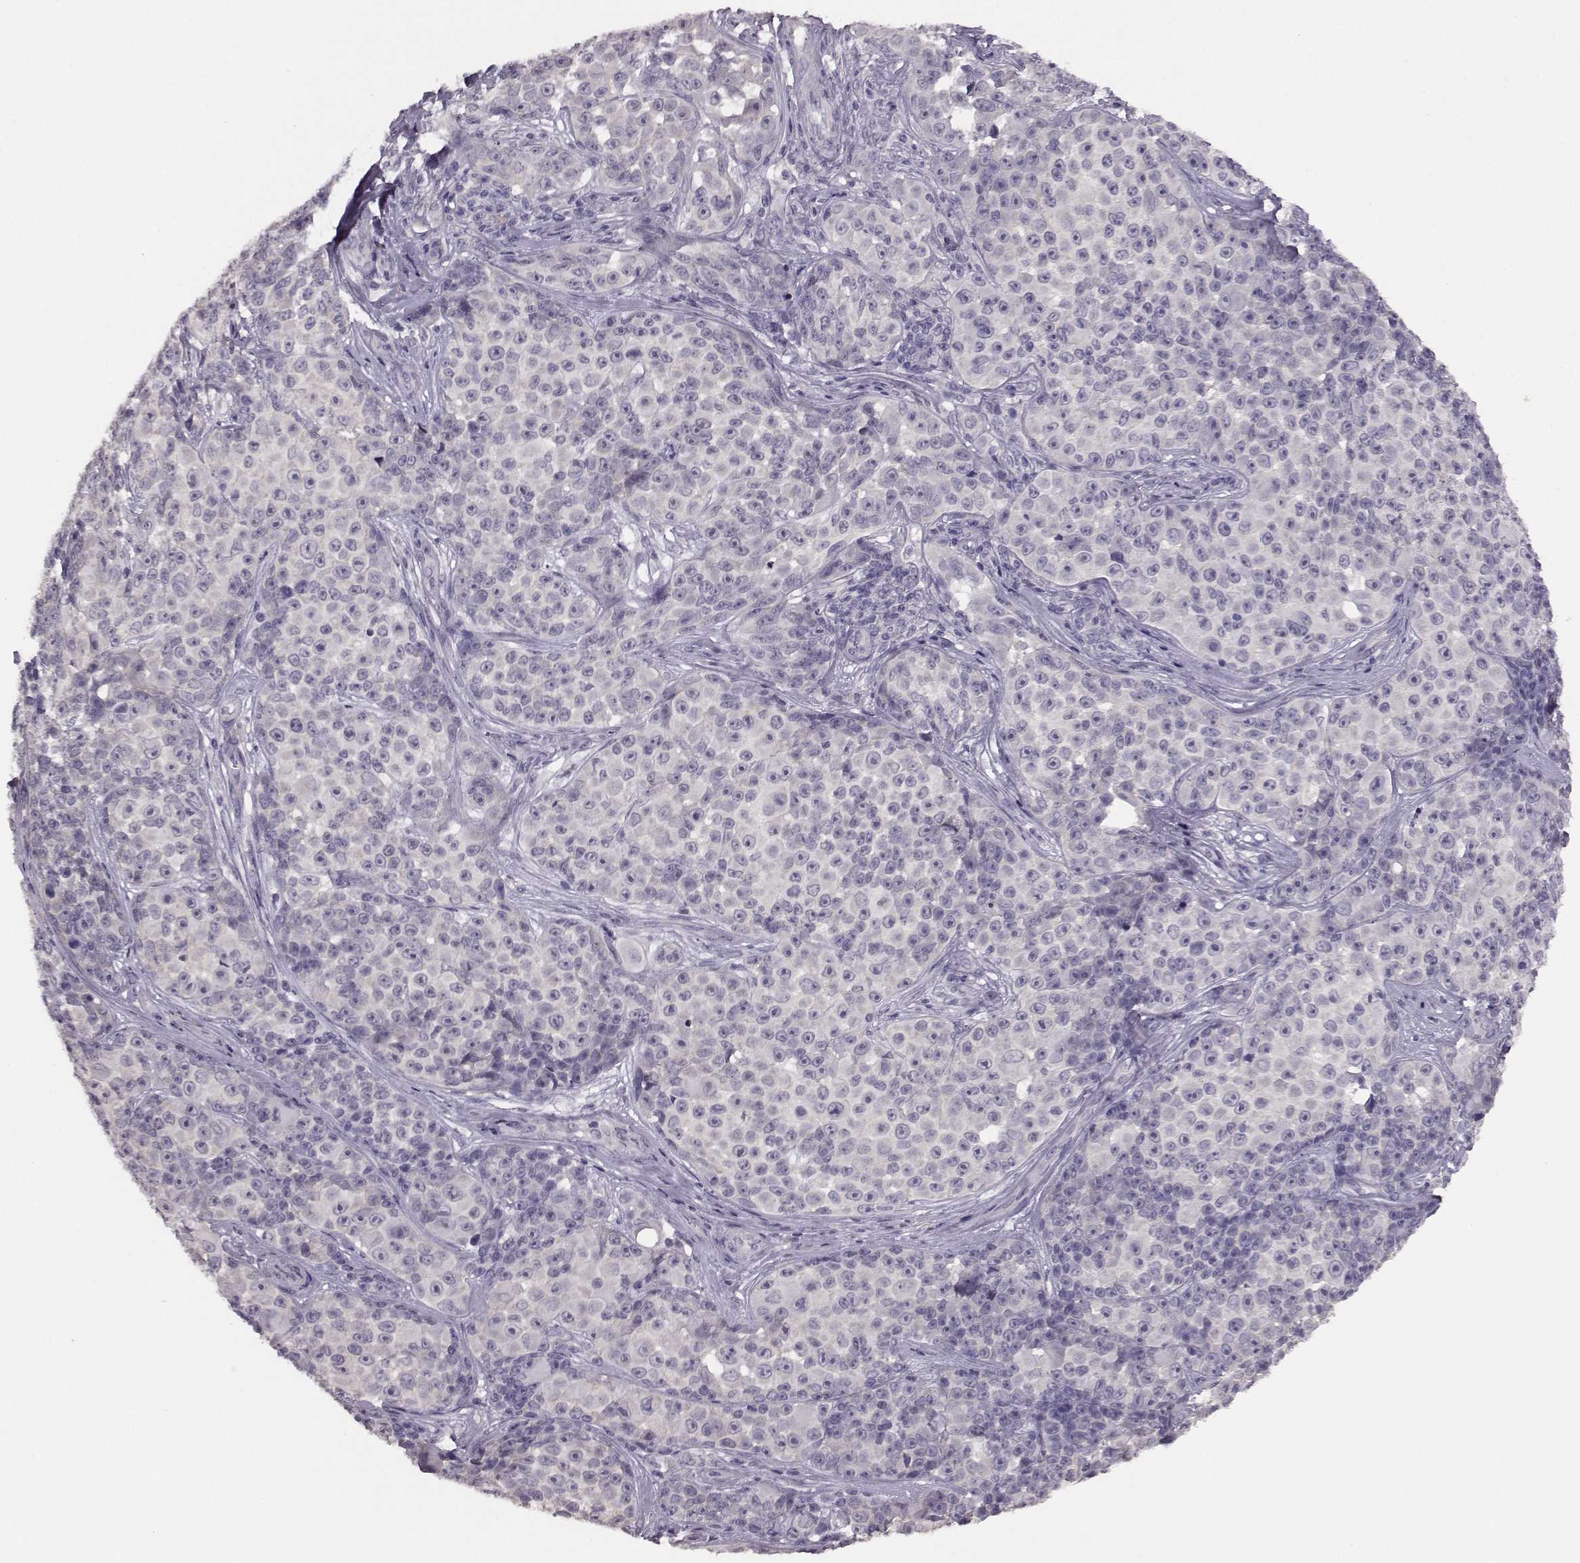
{"staining": {"intensity": "negative", "quantity": "none", "location": "none"}, "tissue": "melanoma", "cell_type": "Tumor cells", "image_type": "cancer", "snomed": [{"axis": "morphology", "description": "Malignant melanoma, NOS"}, {"axis": "topography", "description": "Skin"}], "caption": "Tumor cells are negative for protein expression in human malignant melanoma. (DAB (3,3'-diaminobenzidine) immunohistochemistry, high magnification).", "gene": "BFSP2", "patient": {"sex": "female", "age": 88}}